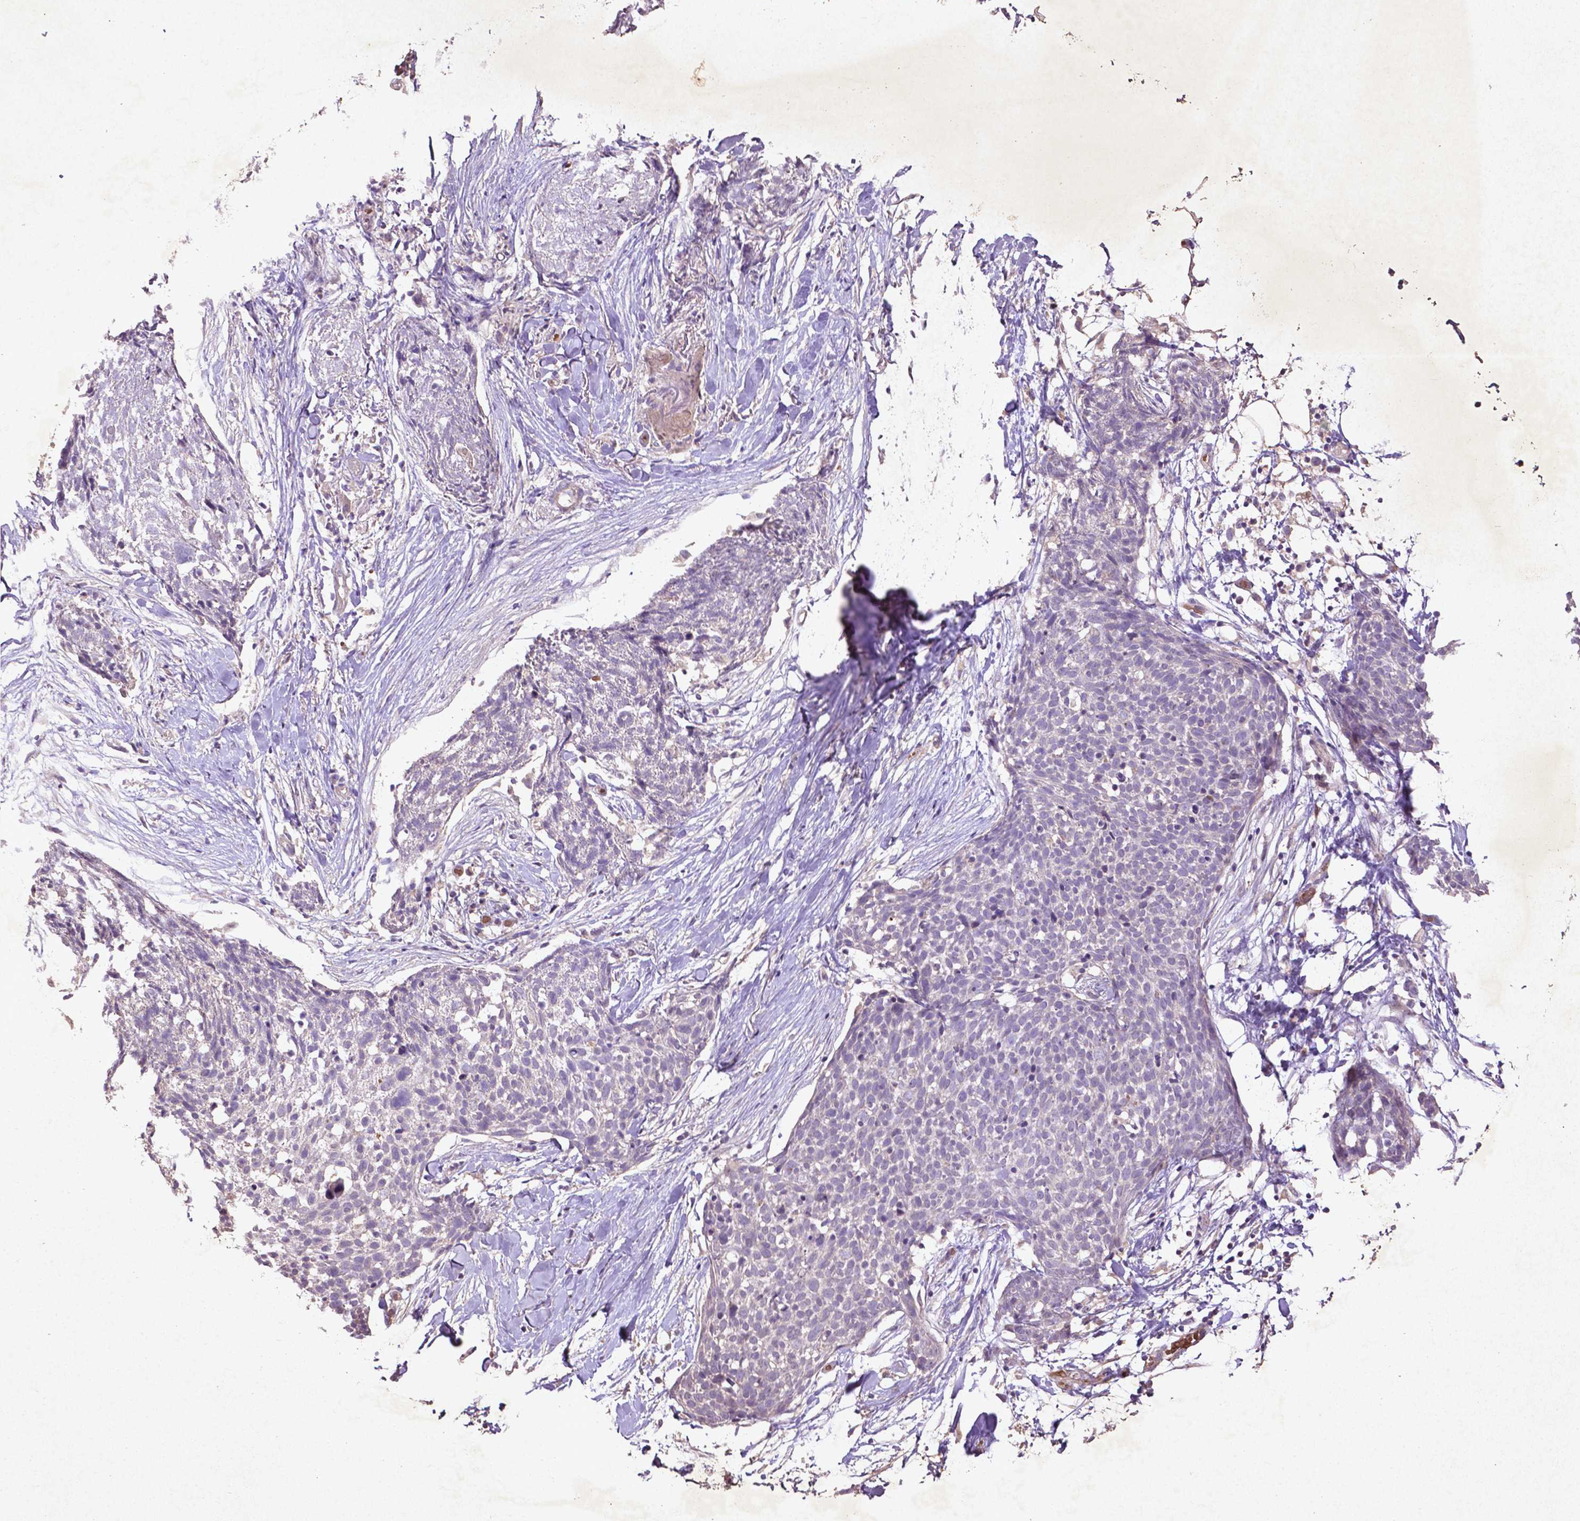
{"staining": {"intensity": "negative", "quantity": "none", "location": "none"}, "tissue": "skin cancer", "cell_type": "Tumor cells", "image_type": "cancer", "snomed": [{"axis": "morphology", "description": "Squamous cell carcinoma, NOS"}, {"axis": "topography", "description": "Skin"}, {"axis": "topography", "description": "Vulva"}], "caption": "A high-resolution micrograph shows IHC staining of skin cancer, which demonstrates no significant positivity in tumor cells.", "gene": "COQ2", "patient": {"sex": "female", "age": 75}}